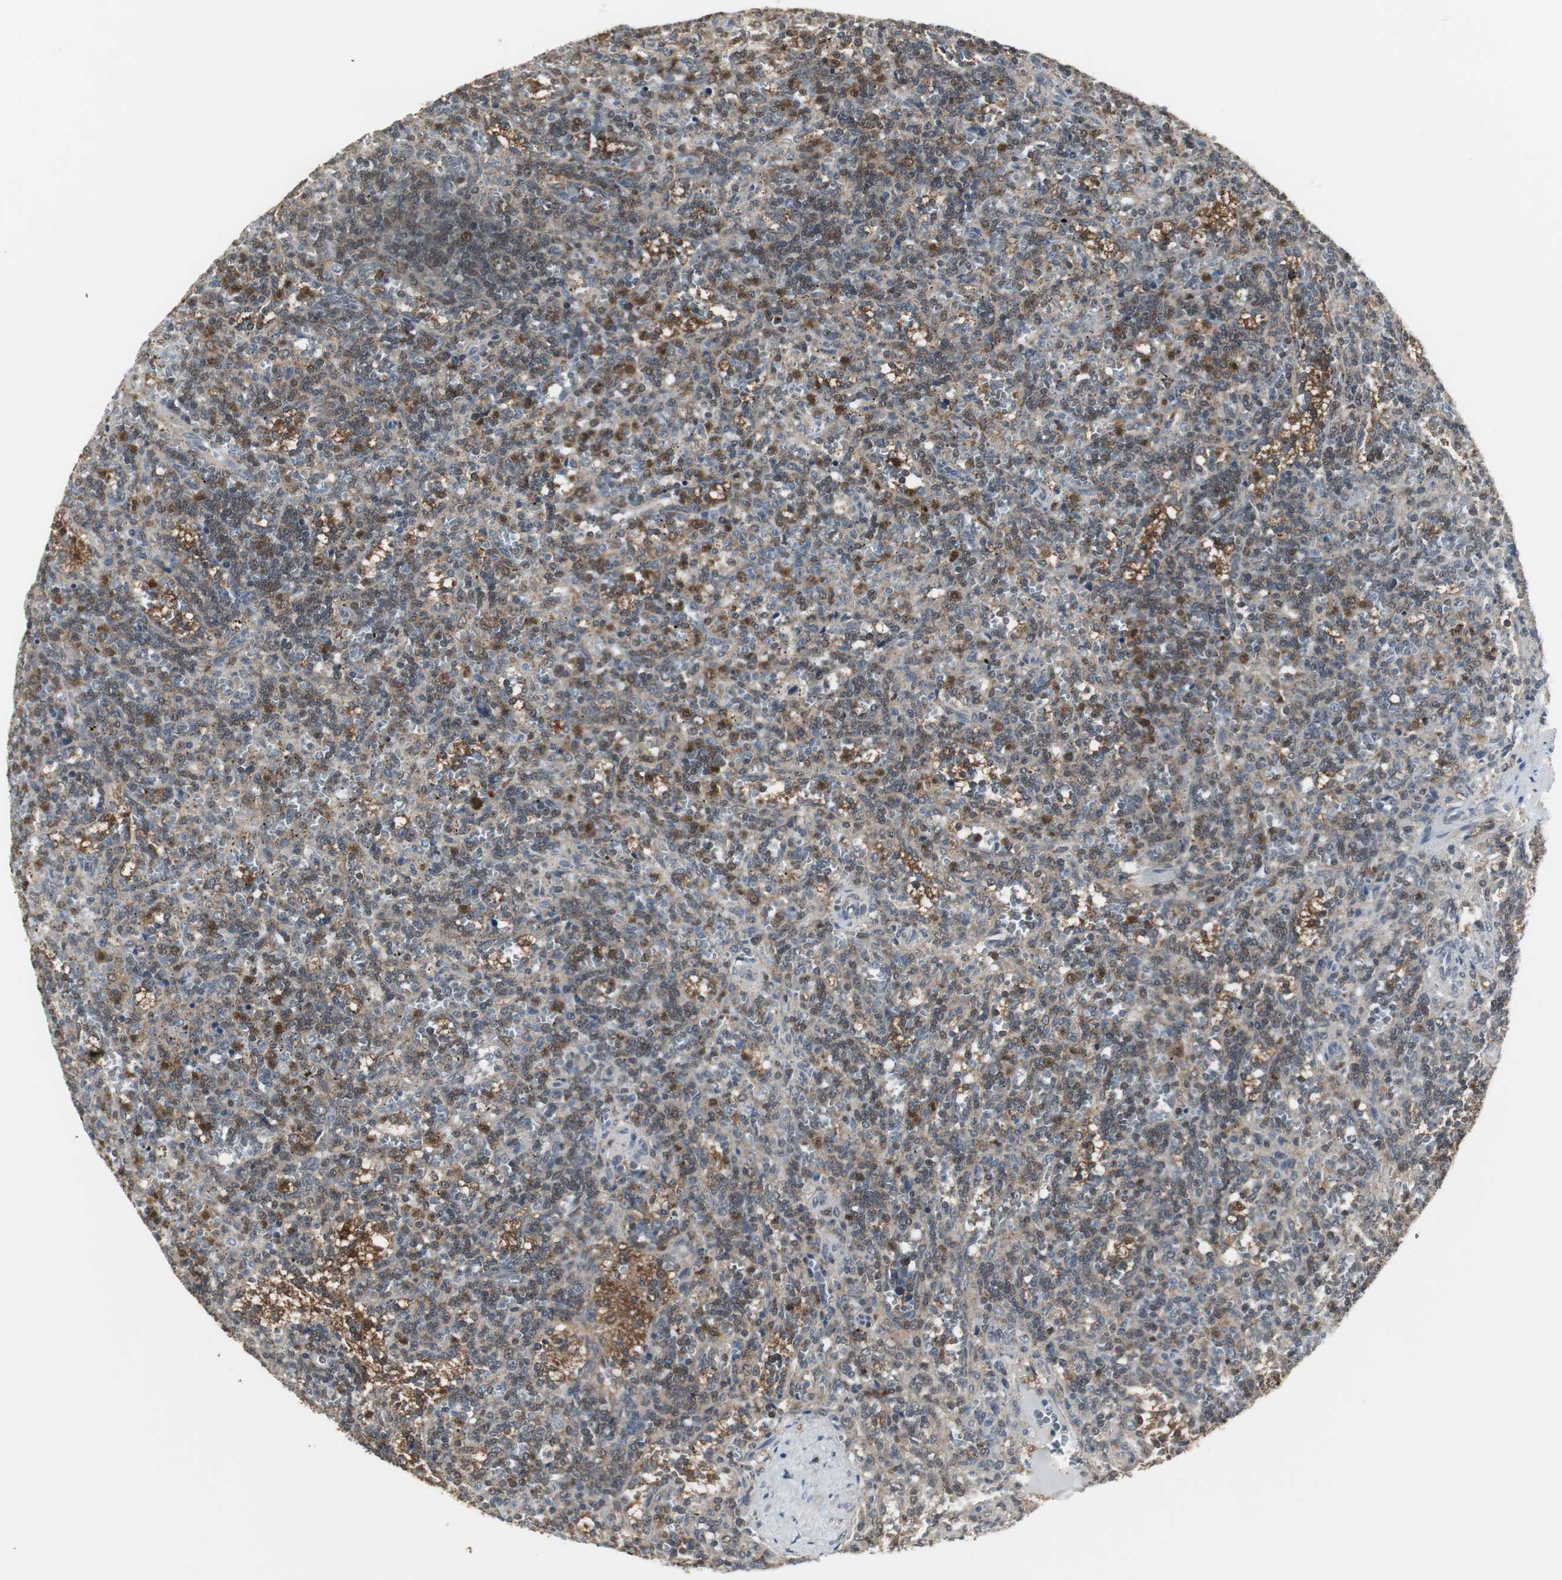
{"staining": {"intensity": "moderate", "quantity": "25%-75%", "location": "cytoplasmic/membranous,nuclear"}, "tissue": "lymphoma", "cell_type": "Tumor cells", "image_type": "cancer", "snomed": [{"axis": "morphology", "description": "Malignant lymphoma, non-Hodgkin's type, Low grade"}, {"axis": "topography", "description": "Spleen"}], "caption": "Immunohistochemical staining of lymphoma exhibits medium levels of moderate cytoplasmic/membranous and nuclear protein positivity in about 25%-75% of tumor cells.", "gene": "PLIN3", "patient": {"sex": "male", "age": 73}}